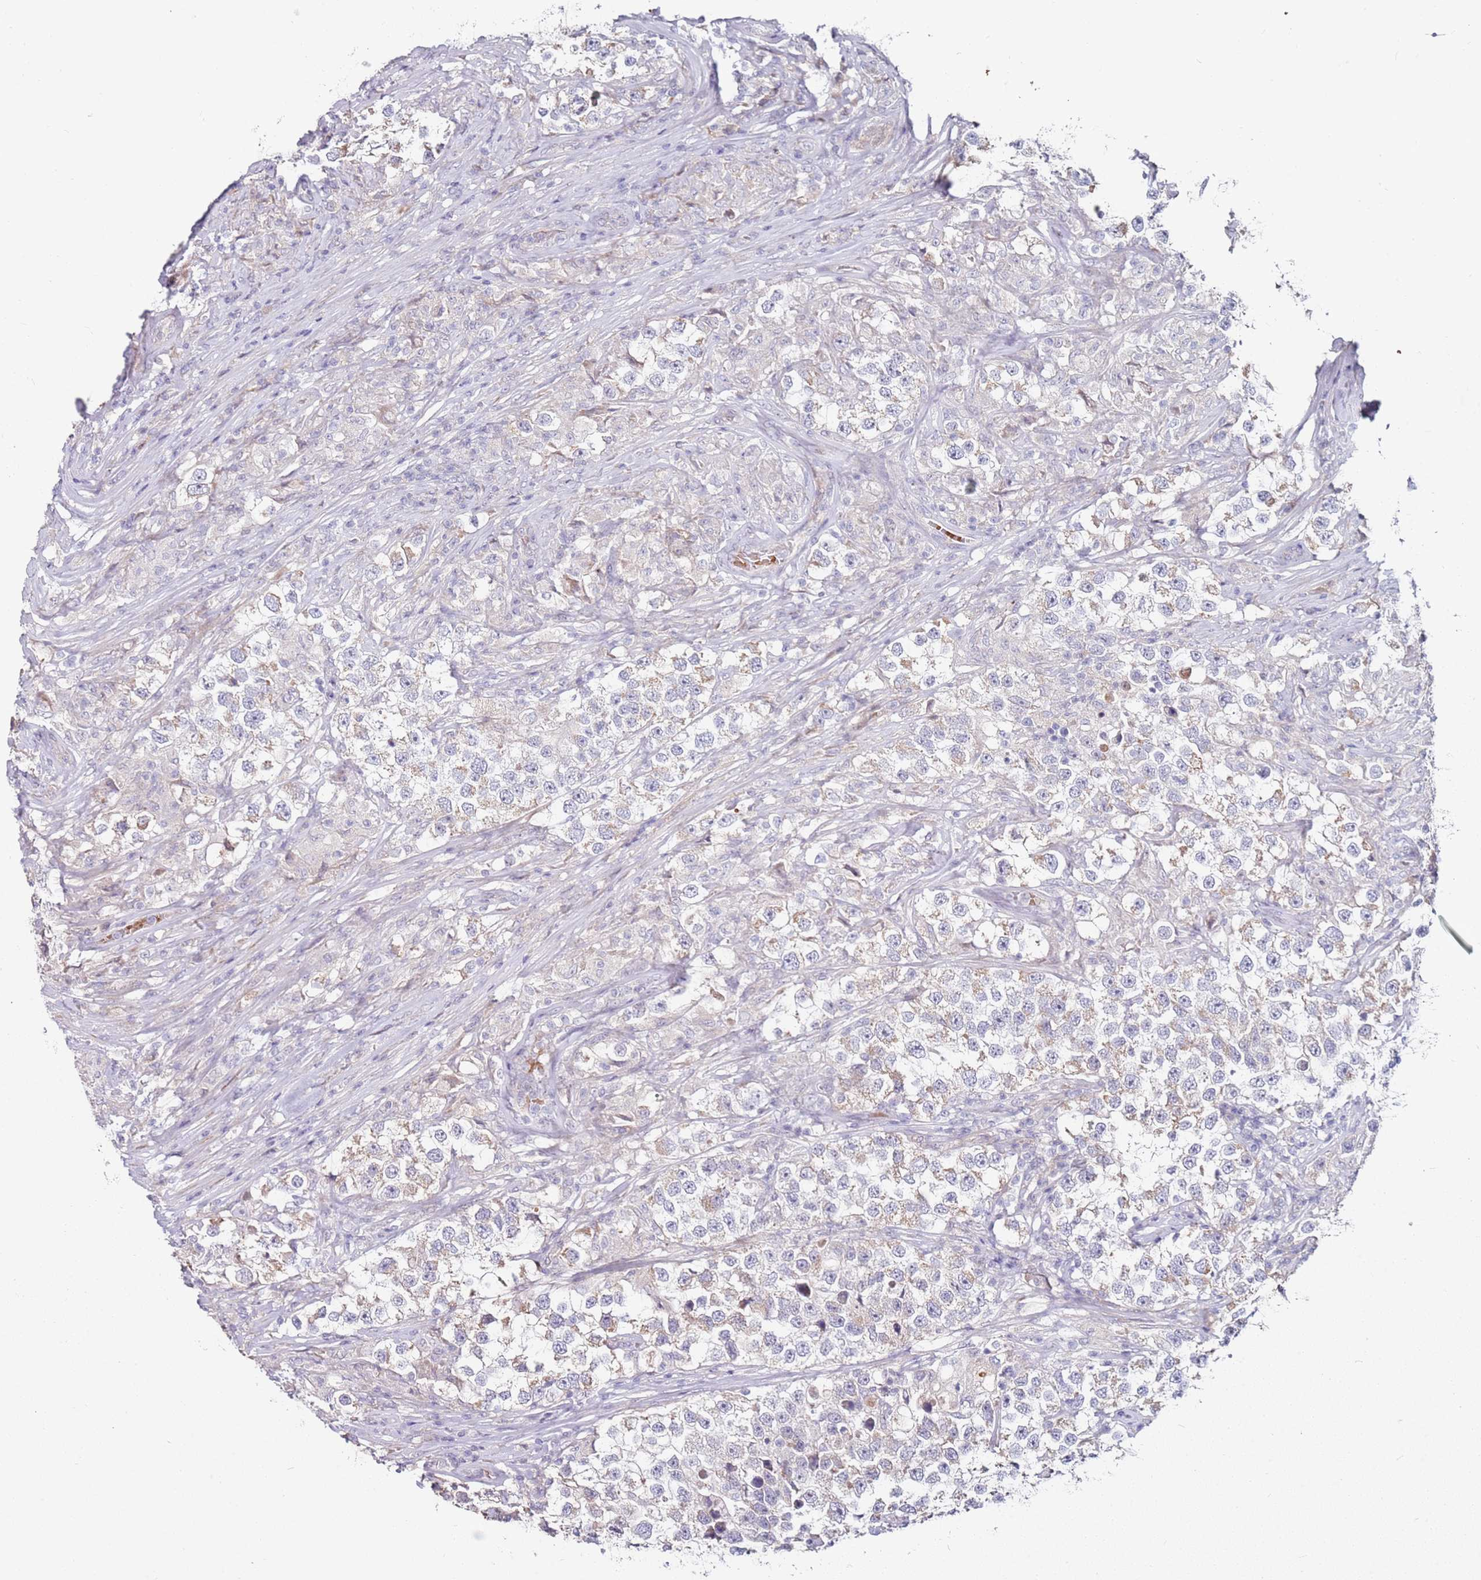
{"staining": {"intensity": "weak", "quantity": "<25%", "location": "cytoplasmic/membranous"}, "tissue": "testis cancer", "cell_type": "Tumor cells", "image_type": "cancer", "snomed": [{"axis": "morphology", "description": "Seminoma, NOS"}, {"axis": "topography", "description": "Testis"}], "caption": "High magnification brightfield microscopy of testis cancer (seminoma) stained with DAB (3,3'-diaminobenzidine) (brown) and counterstained with hematoxylin (blue): tumor cells show no significant positivity.", "gene": "RARS2", "patient": {"sex": "male", "age": 46}}